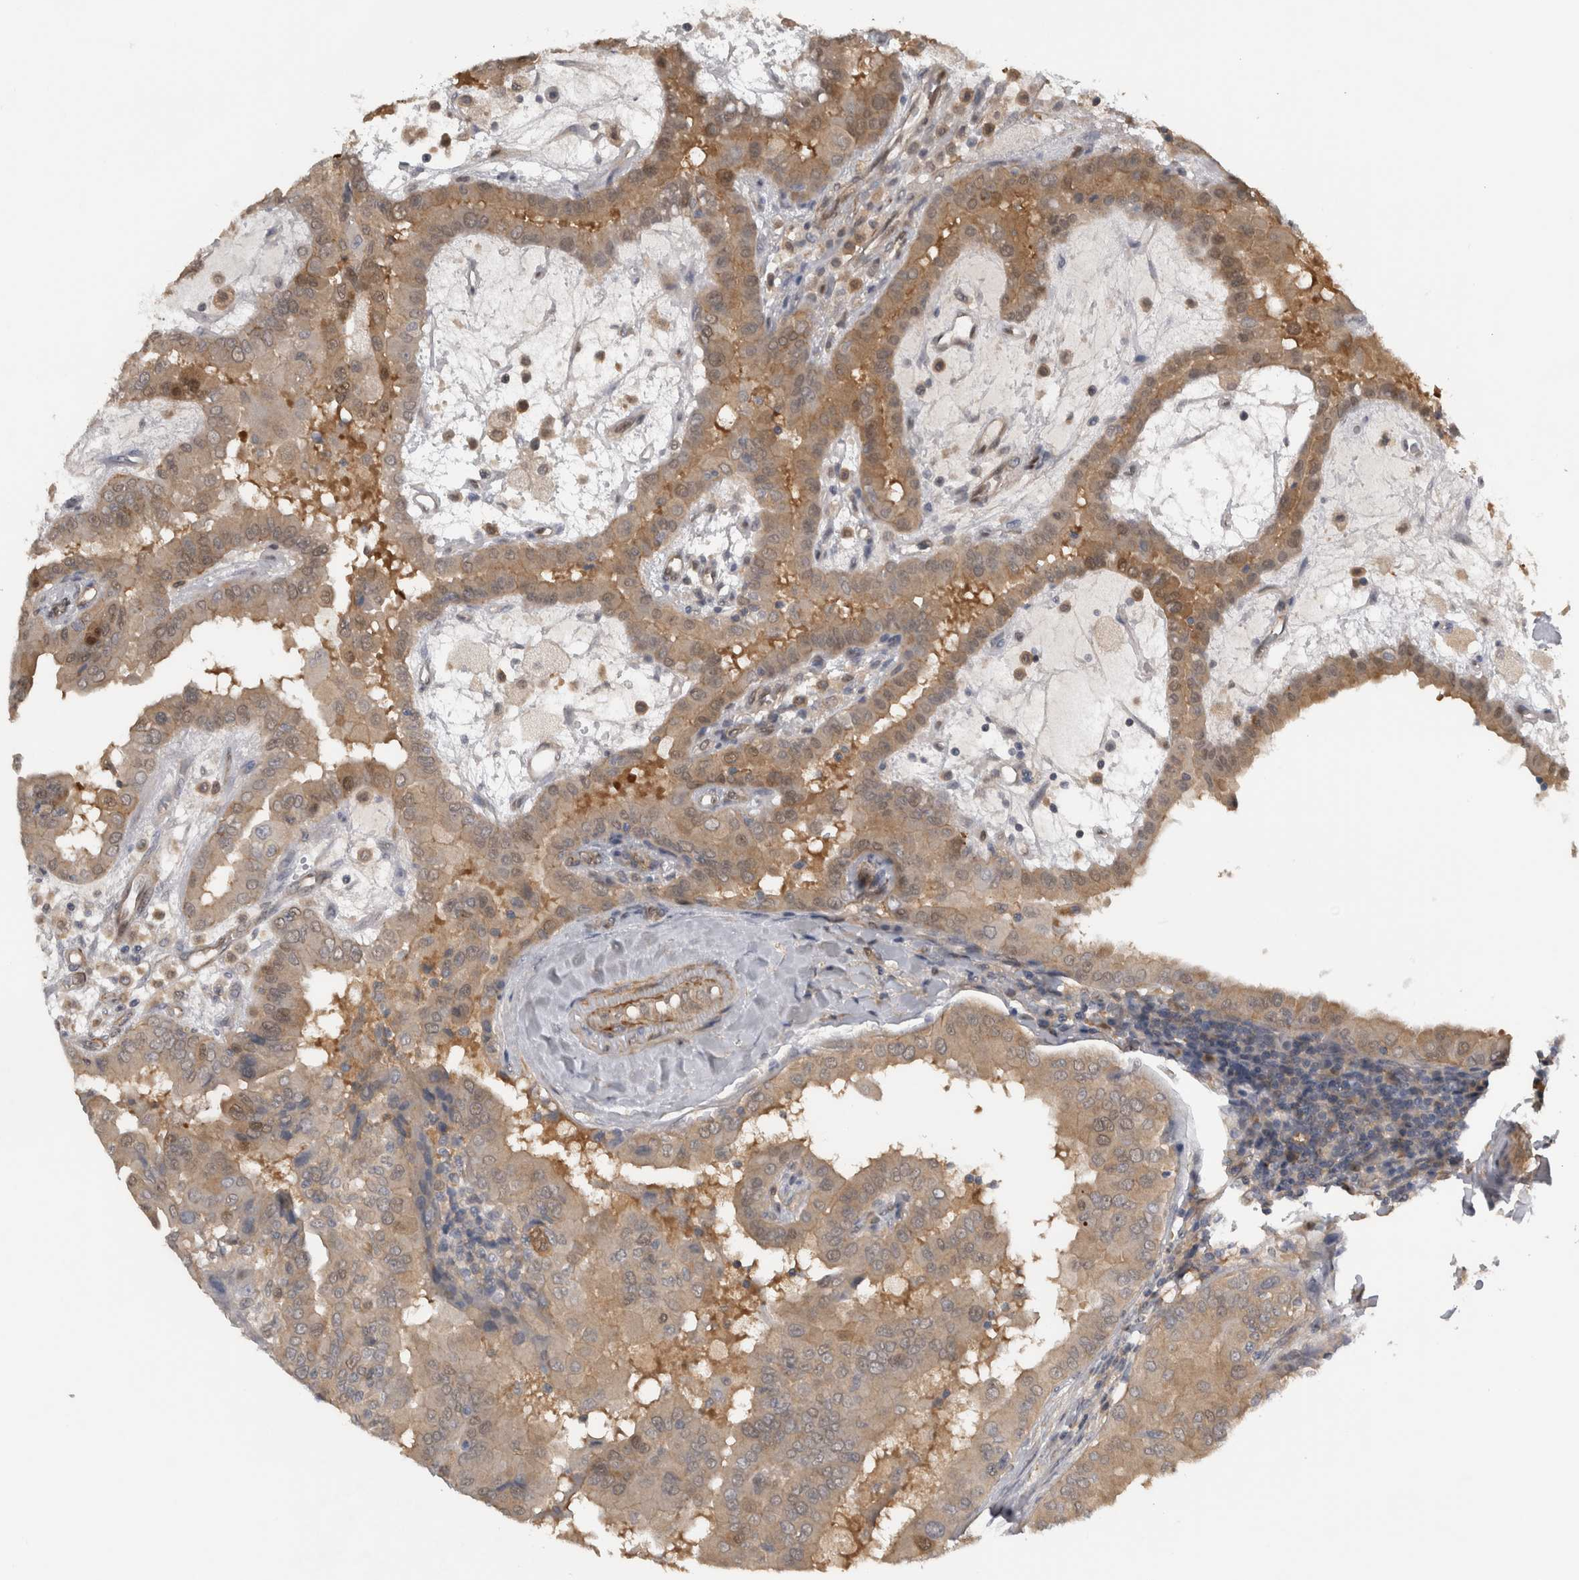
{"staining": {"intensity": "weak", "quantity": ">75%", "location": "cytoplasmic/membranous,nuclear"}, "tissue": "thyroid cancer", "cell_type": "Tumor cells", "image_type": "cancer", "snomed": [{"axis": "morphology", "description": "Papillary adenocarcinoma, NOS"}, {"axis": "topography", "description": "Thyroid gland"}], "caption": "Thyroid cancer stained with a protein marker reveals weak staining in tumor cells.", "gene": "NAPRT", "patient": {"sex": "male", "age": 33}}